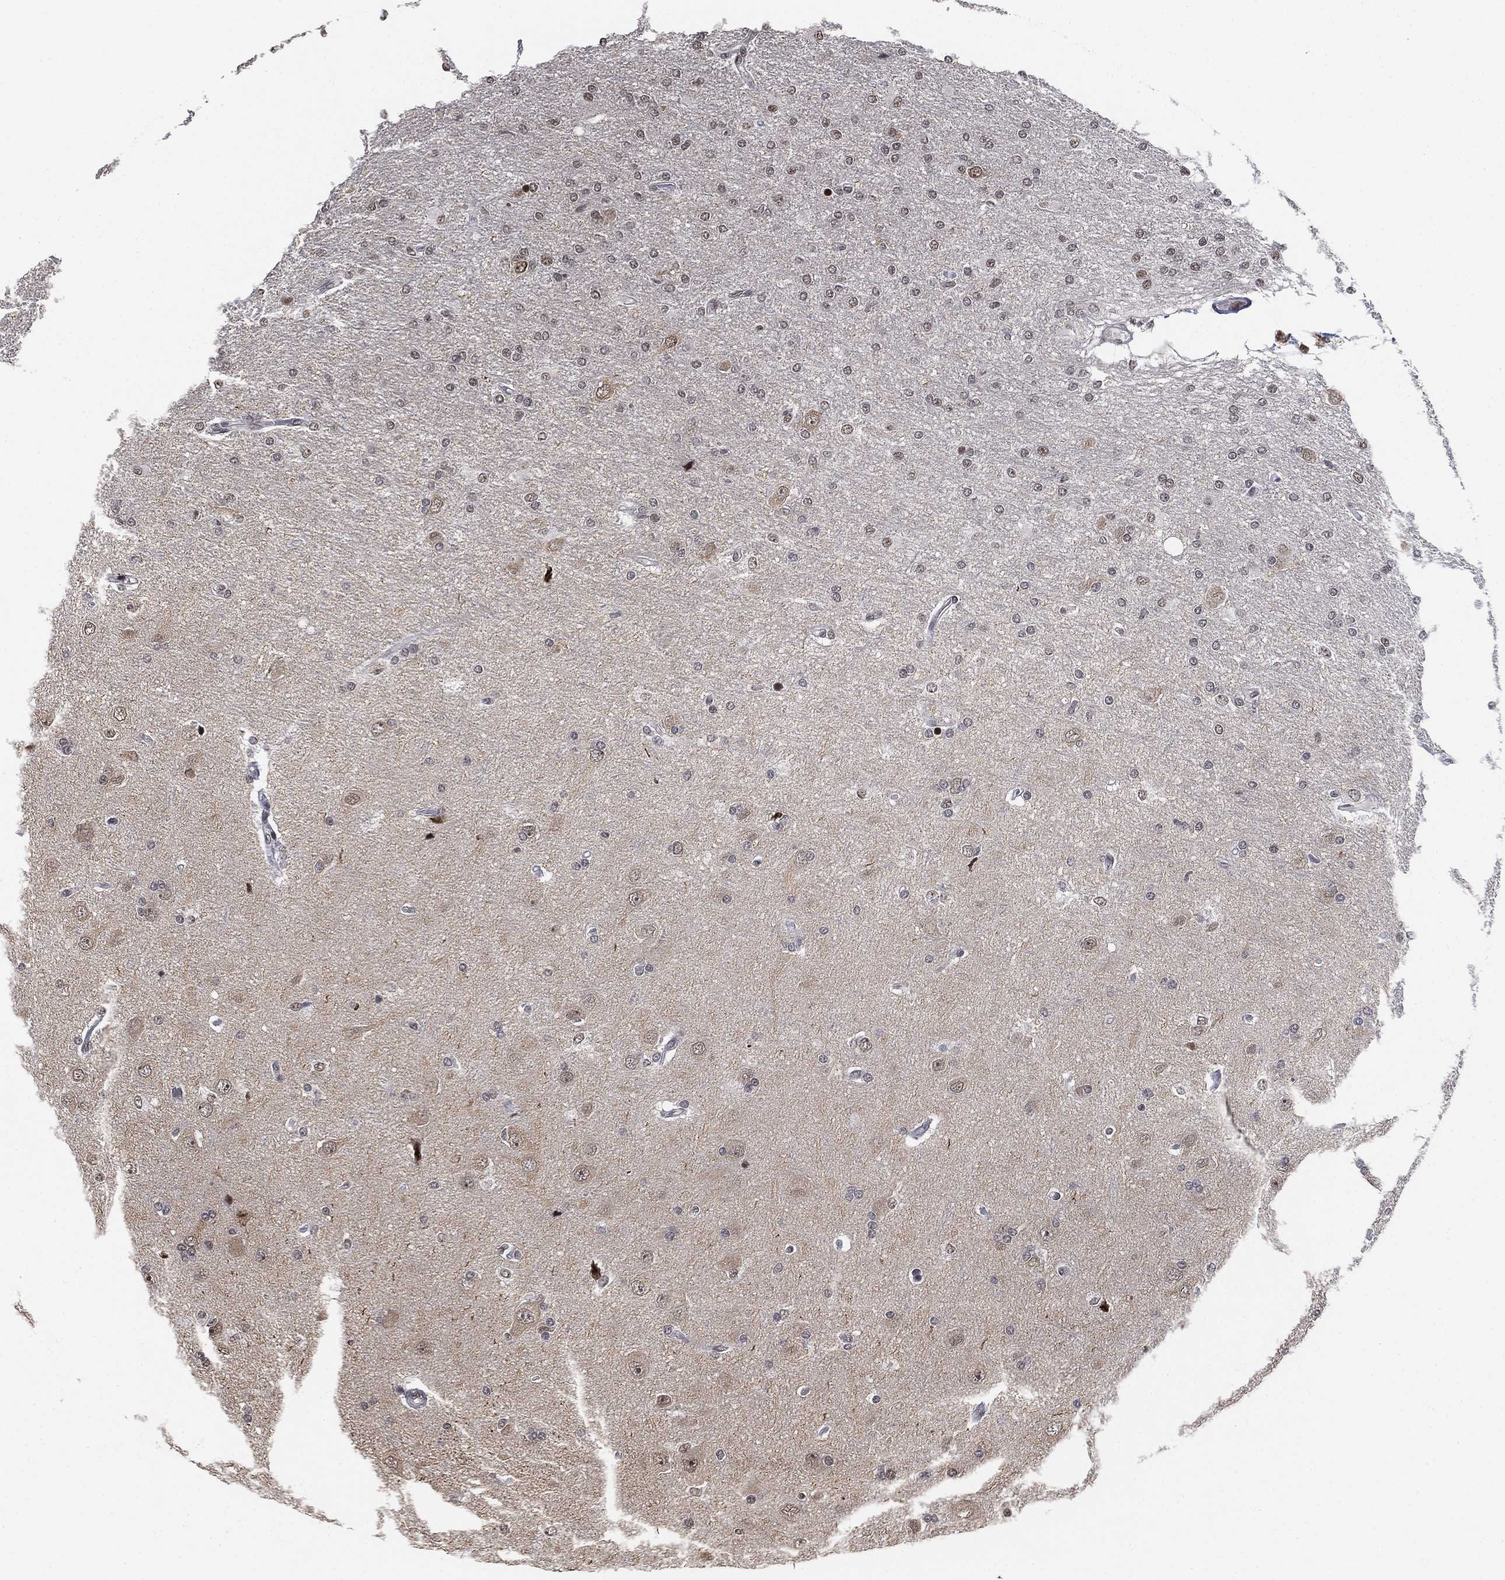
{"staining": {"intensity": "negative", "quantity": "none", "location": "none"}, "tissue": "glioma", "cell_type": "Tumor cells", "image_type": "cancer", "snomed": [{"axis": "morphology", "description": "Glioma, malignant, High grade"}, {"axis": "topography", "description": "Cerebral cortex"}], "caption": "DAB (3,3'-diaminobenzidine) immunohistochemical staining of glioma reveals no significant expression in tumor cells. The staining is performed using DAB brown chromogen with nuclei counter-stained in using hematoxylin.", "gene": "ZSCAN30", "patient": {"sex": "male", "age": 70}}